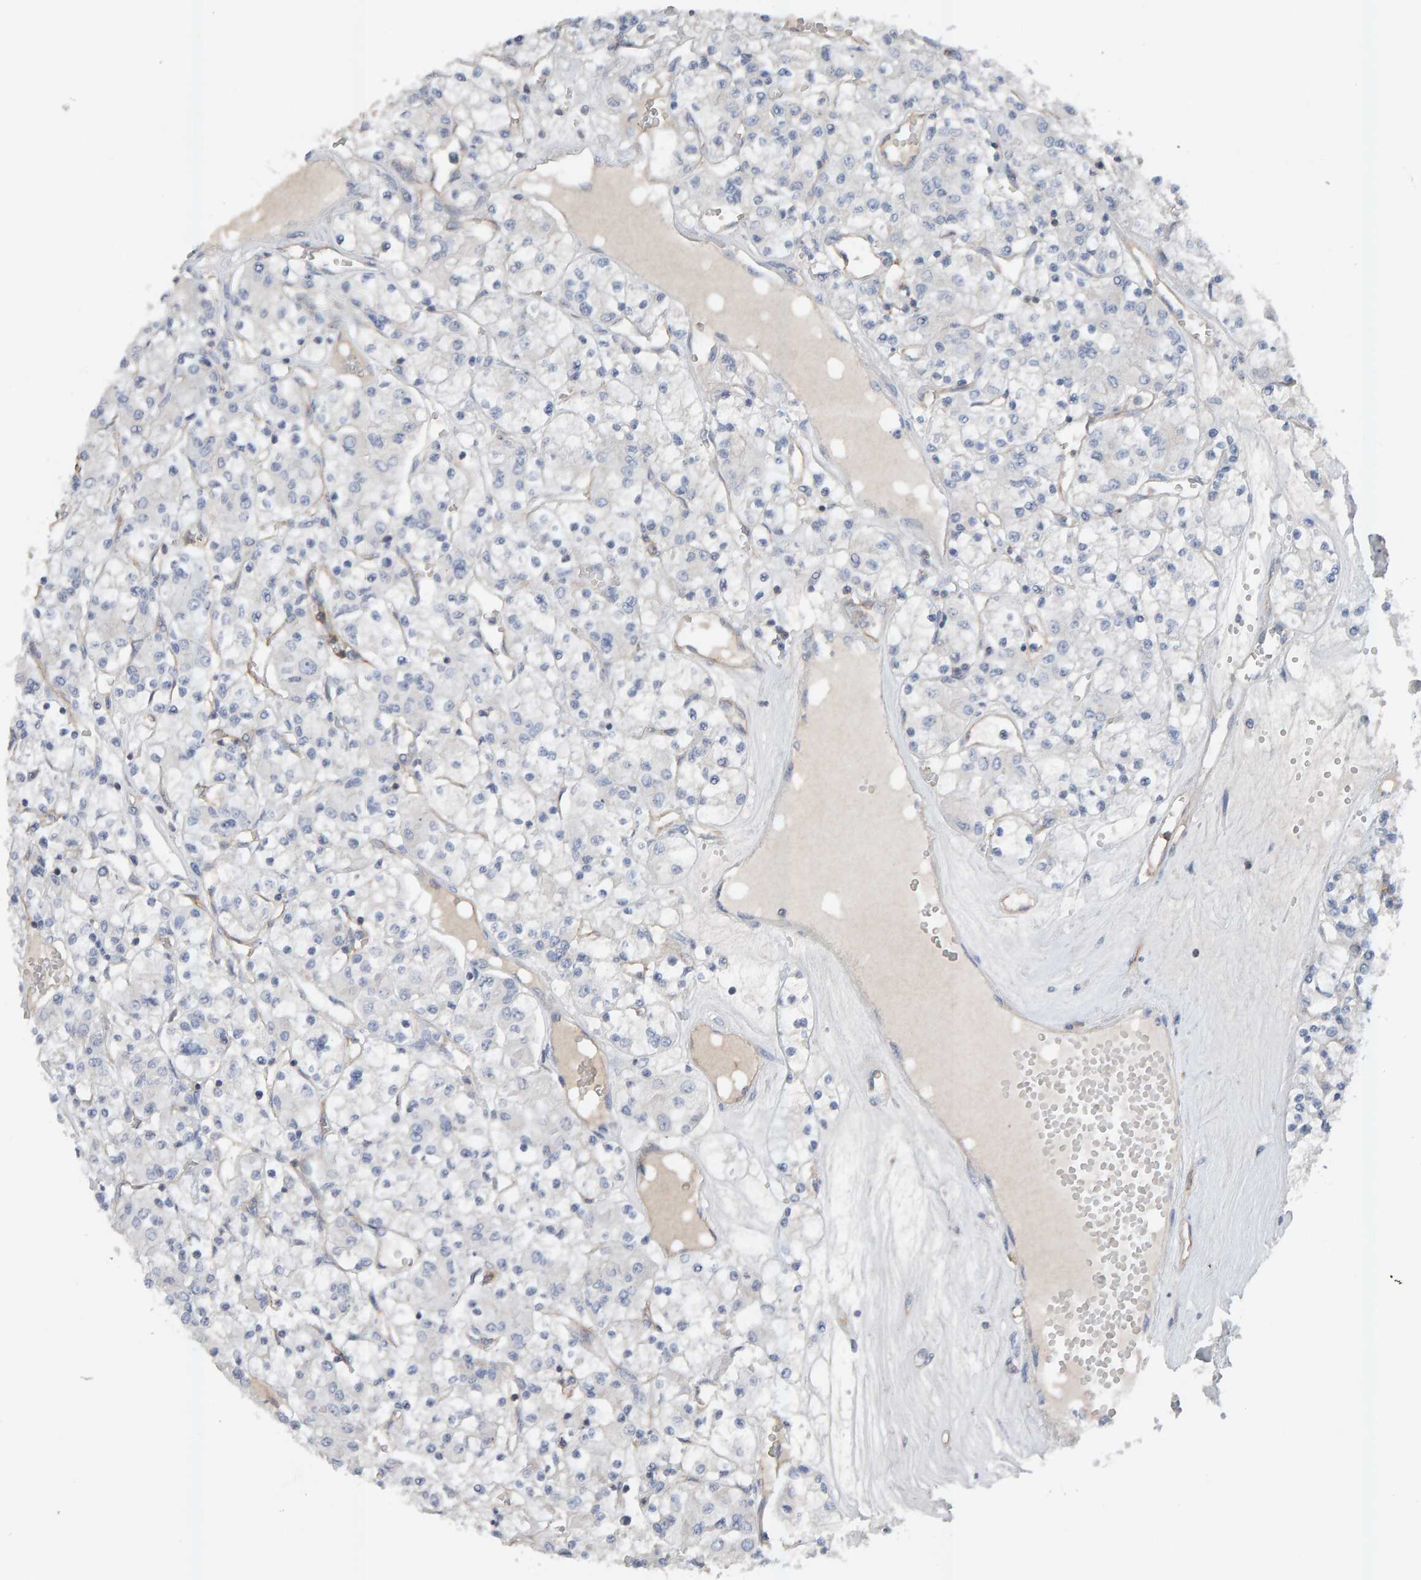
{"staining": {"intensity": "negative", "quantity": "none", "location": "none"}, "tissue": "renal cancer", "cell_type": "Tumor cells", "image_type": "cancer", "snomed": [{"axis": "morphology", "description": "Adenocarcinoma, NOS"}, {"axis": "topography", "description": "Kidney"}], "caption": "This is an immunohistochemistry micrograph of human renal cancer (adenocarcinoma). There is no staining in tumor cells.", "gene": "FYN", "patient": {"sex": "female", "age": 59}}